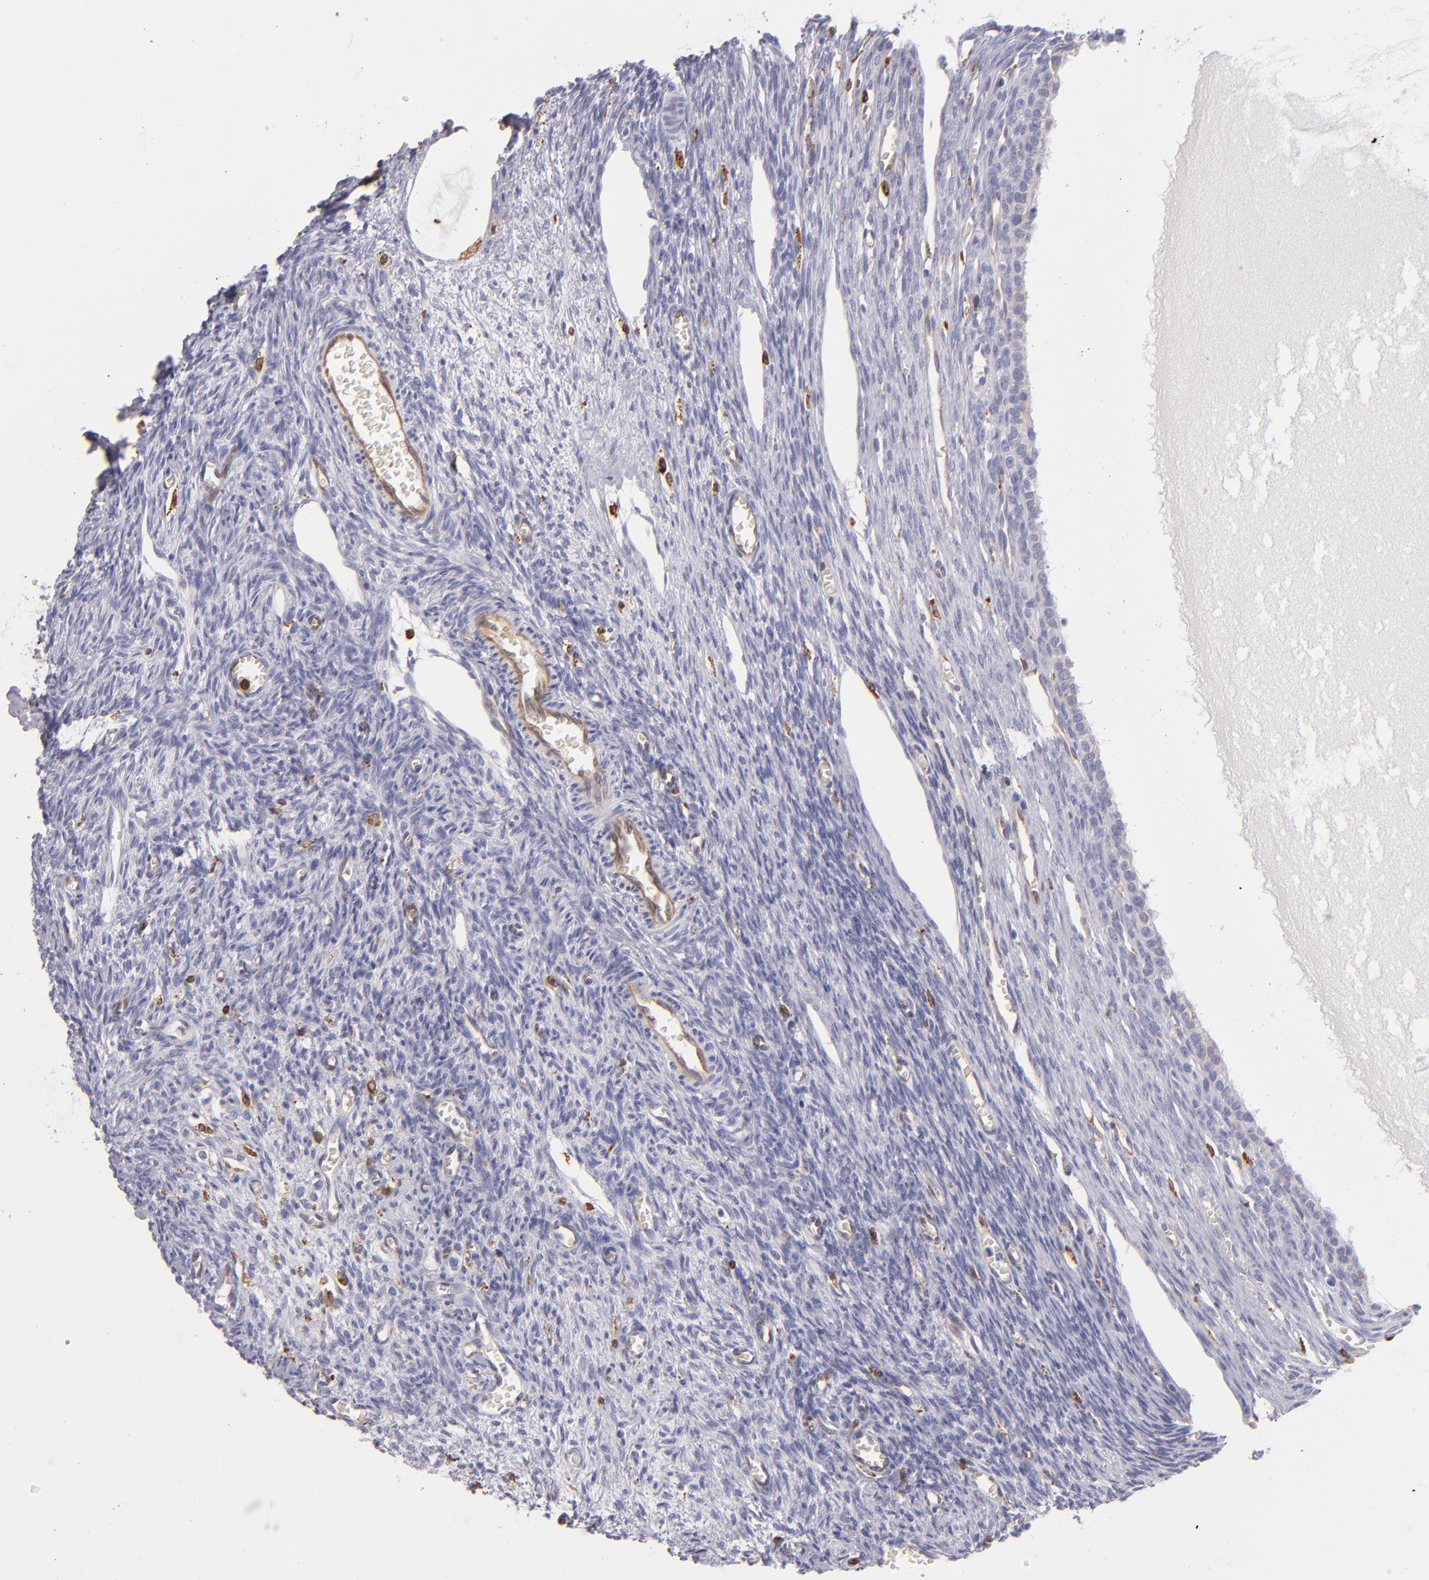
{"staining": {"intensity": "weak", "quantity": ">75%", "location": "cytoplasmic/membranous"}, "tissue": "ovary", "cell_type": "Follicle cells", "image_type": "normal", "snomed": [{"axis": "morphology", "description": "Normal tissue, NOS"}, {"axis": "topography", "description": "Ovary"}], "caption": "This is a histology image of immunohistochemistry (IHC) staining of unremarkable ovary, which shows weak positivity in the cytoplasmic/membranous of follicle cells.", "gene": "CD74", "patient": {"sex": "female", "age": 27}}